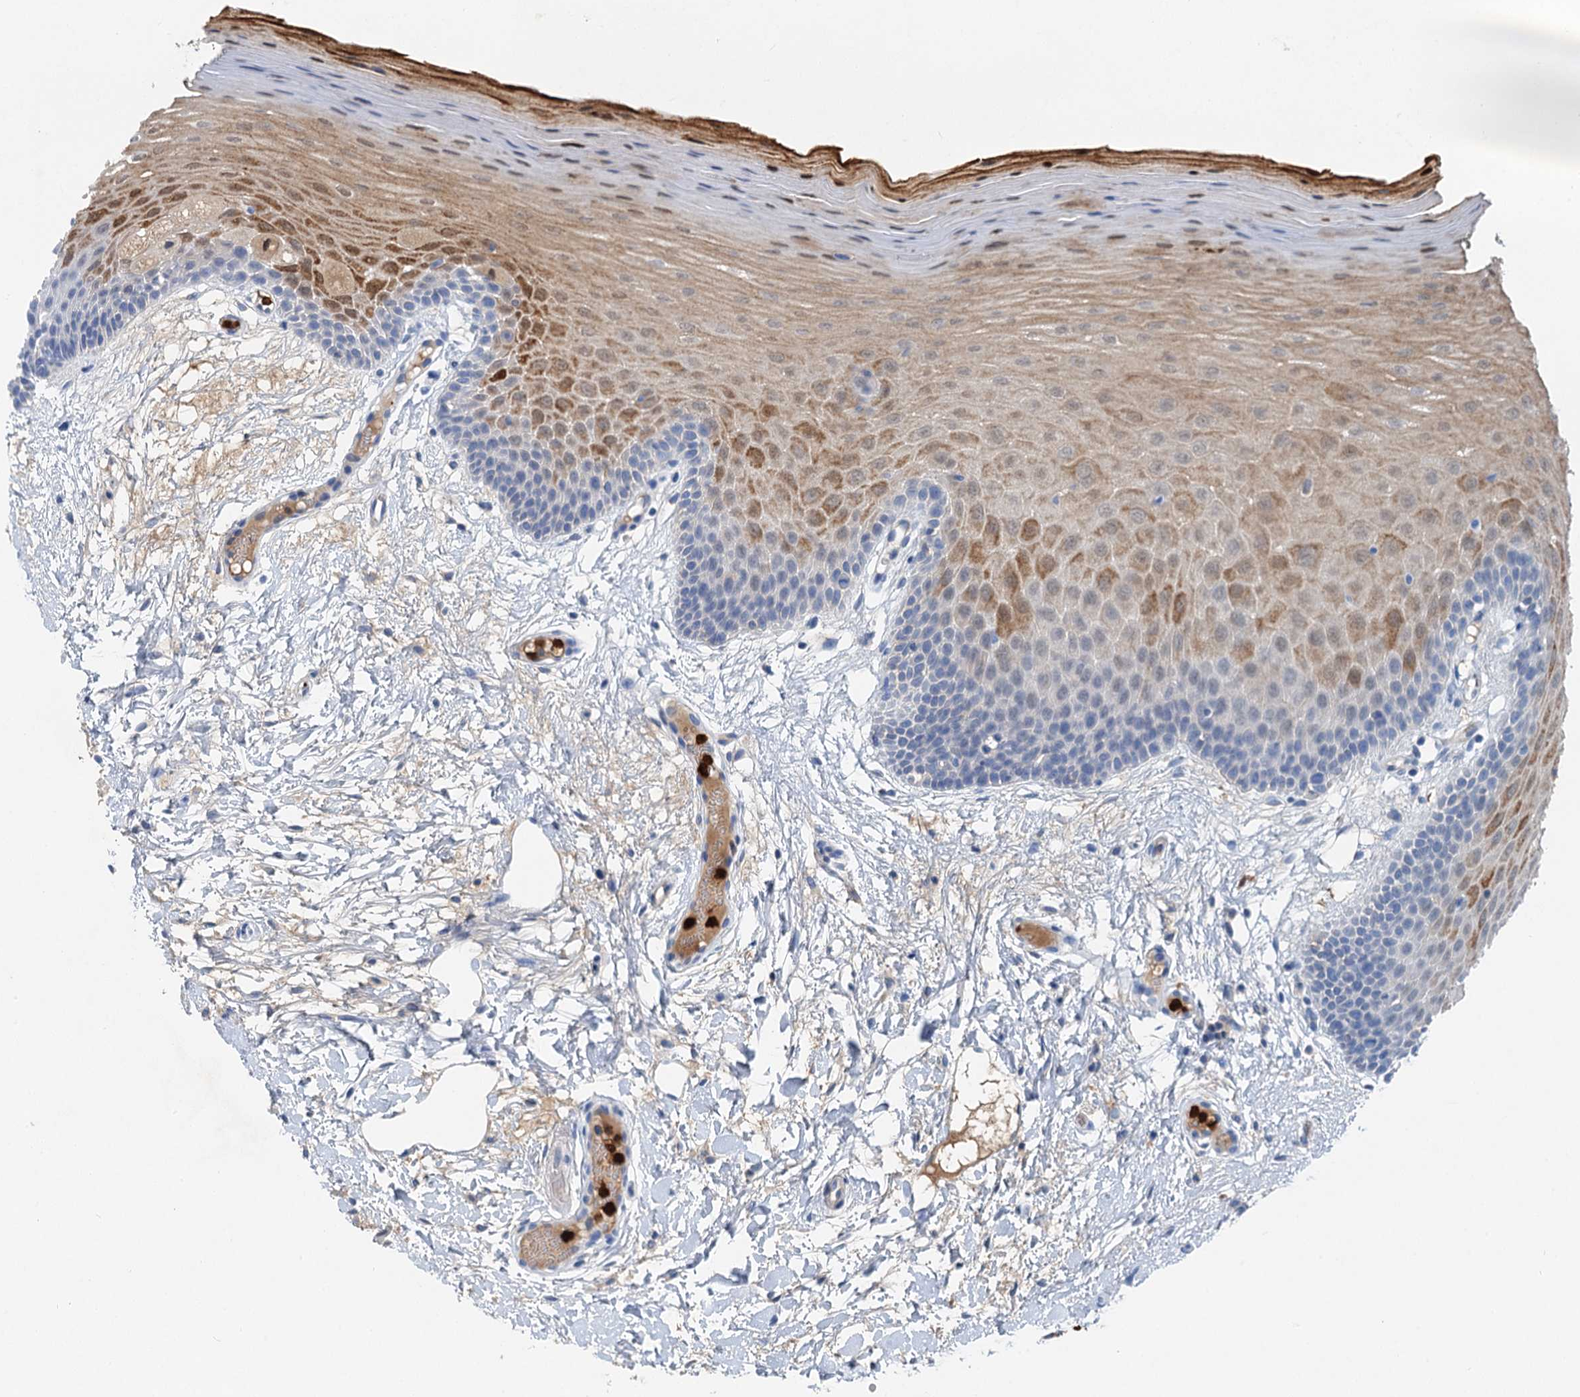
{"staining": {"intensity": "moderate", "quantity": "<25%", "location": "cytoplasmic/membranous"}, "tissue": "oral mucosa", "cell_type": "Squamous epithelial cells", "image_type": "normal", "snomed": [{"axis": "morphology", "description": "Normal tissue, NOS"}, {"axis": "topography", "description": "Oral tissue"}, {"axis": "topography", "description": "Tounge, NOS"}], "caption": "Normal oral mucosa displays moderate cytoplasmic/membranous expression in approximately <25% of squamous epithelial cells, visualized by immunohistochemistry. (brown staining indicates protein expression, while blue staining denotes nuclei).", "gene": "OTOA", "patient": {"sex": "male", "age": 47}}